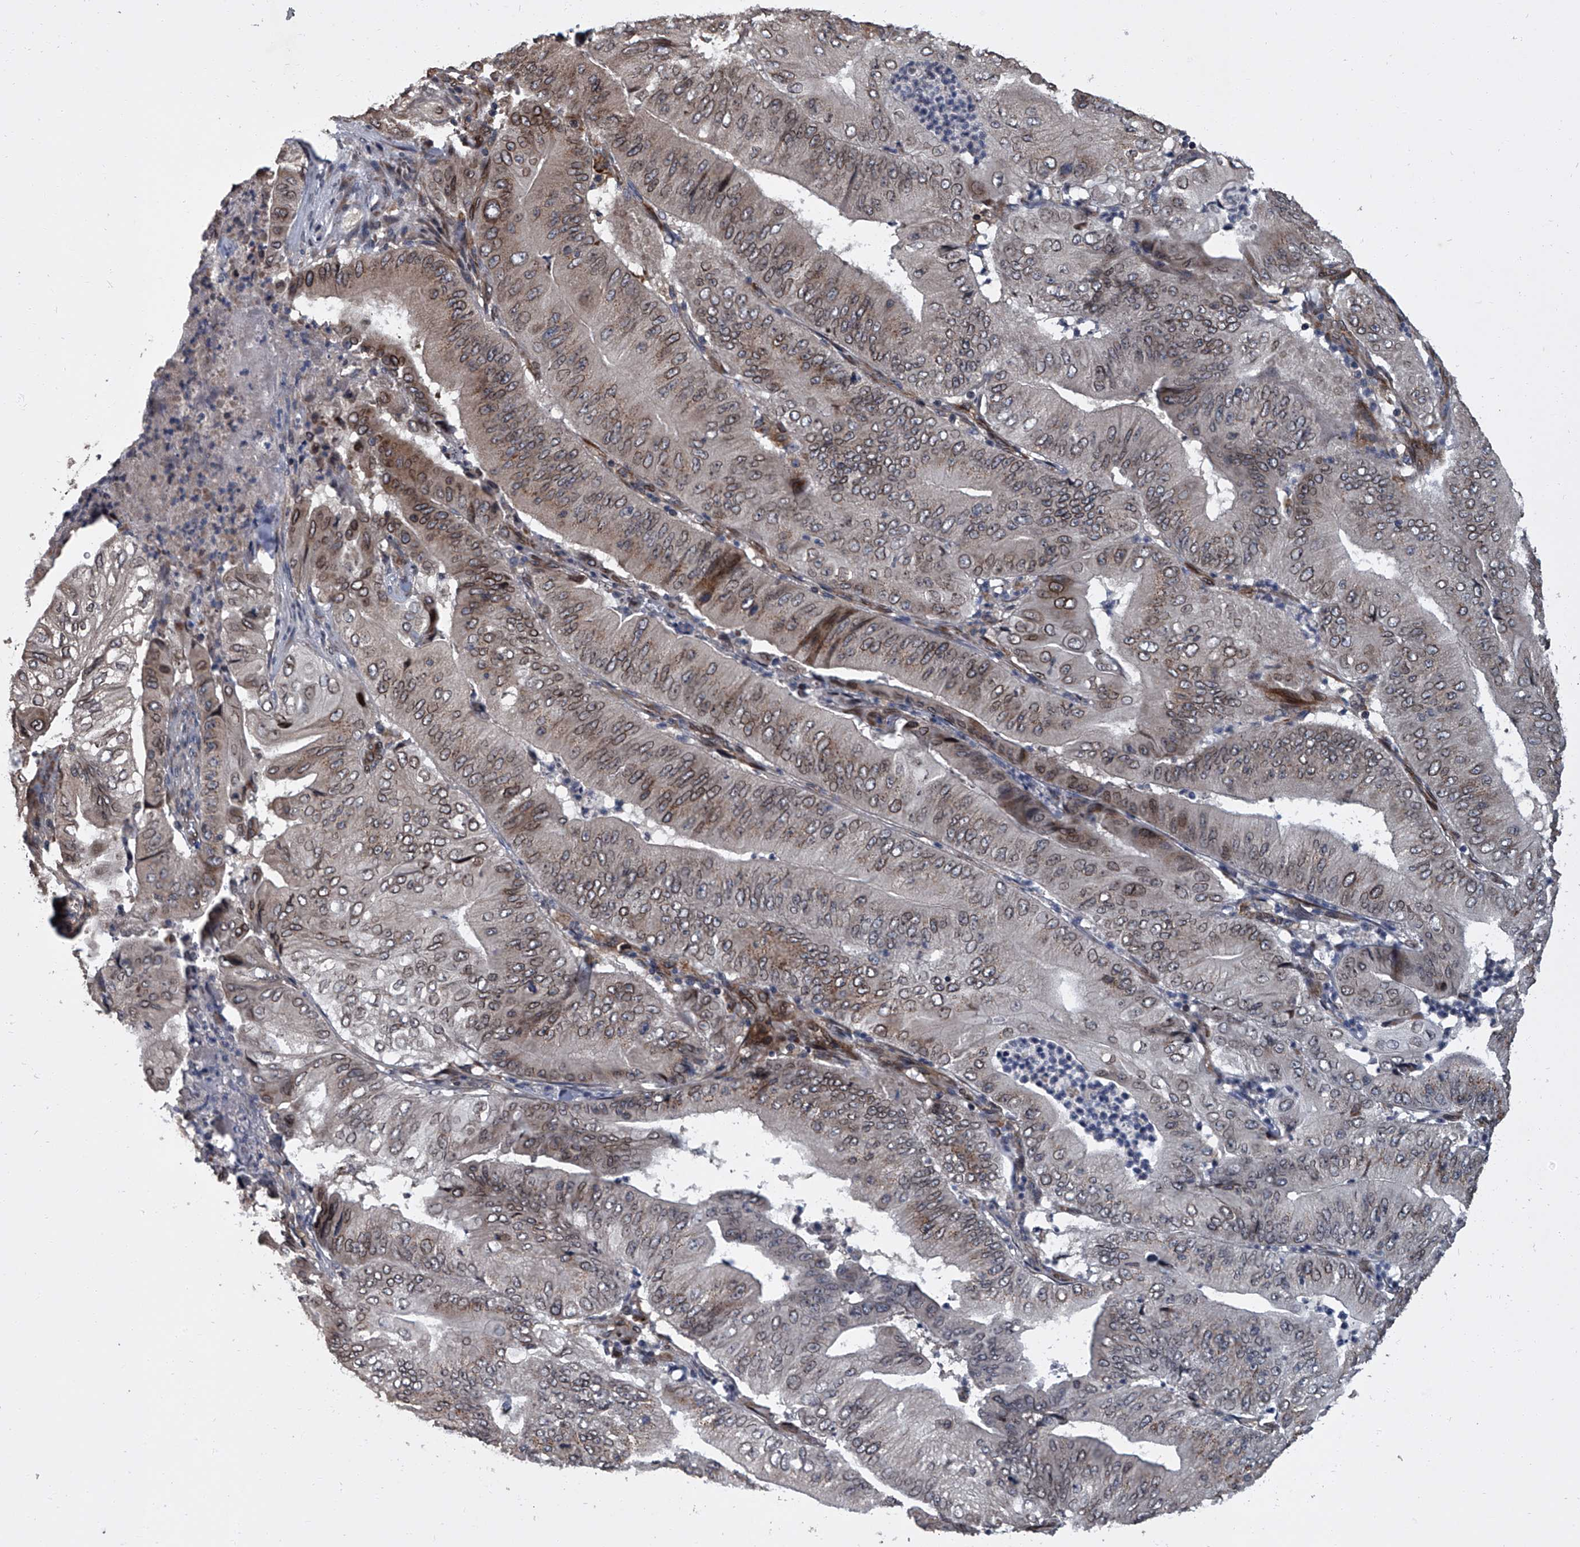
{"staining": {"intensity": "moderate", "quantity": "25%-75%", "location": "cytoplasmic/membranous,nuclear"}, "tissue": "pancreatic cancer", "cell_type": "Tumor cells", "image_type": "cancer", "snomed": [{"axis": "morphology", "description": "Adenocarcinoma, NOS"}, {"axis": "topography", "description": "Pancreas"}], "caption": "This micrograph reveals IHC staining of human adenocarcinoma (pancreatic), with medium moderate cytoplasmic/membranous and nuclear expression in about 25%-75% of tumor cells.", "gene": "LRRC8C", "patient": {"sex": "female", "age": 77}}